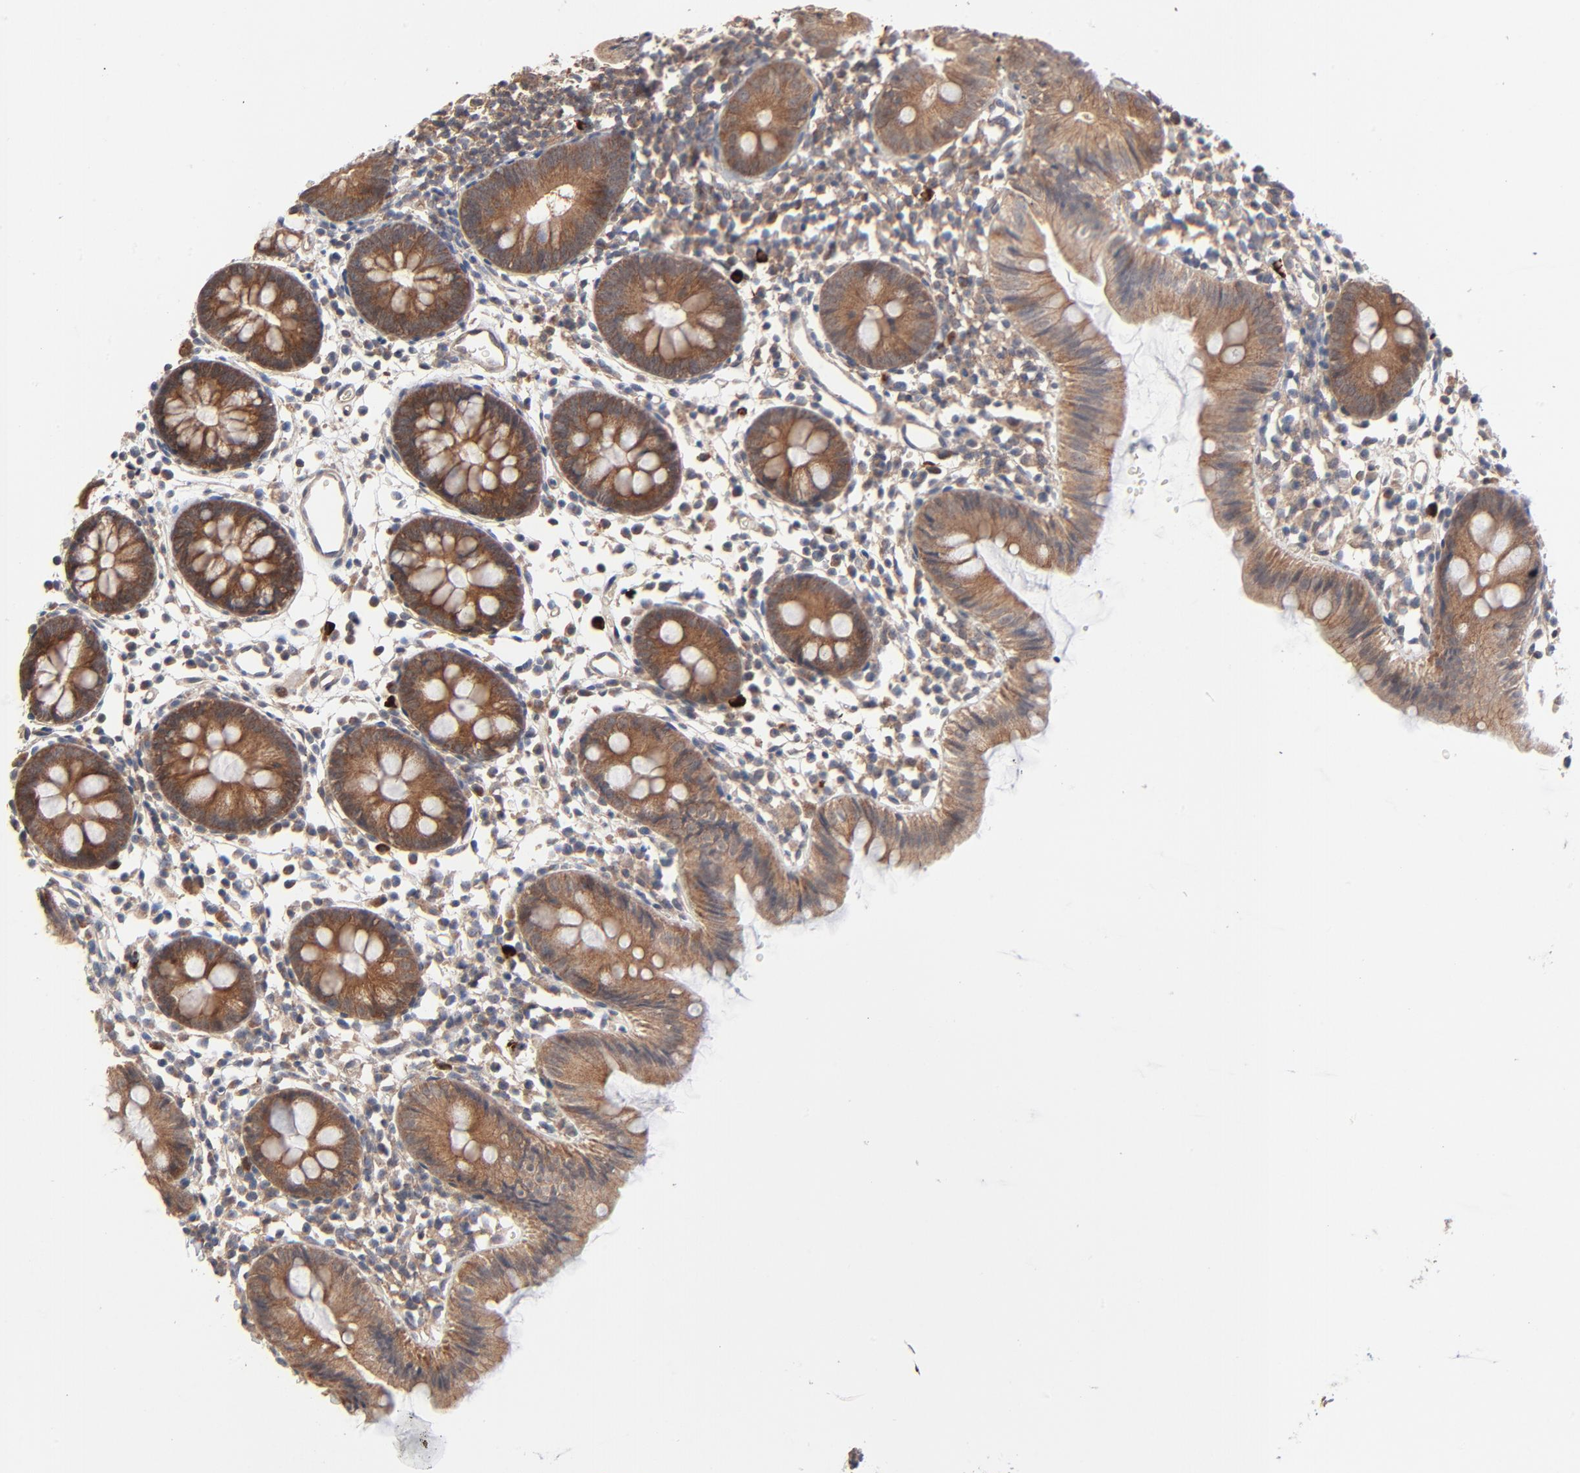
{"staining": {"intensity": "weak", "quantity": ">75%", "location": "cytoplasmic/membranous"}, "tissue": "colon", "cell_type": "Endothelial cells", "image_type": "normal", "snomed": [{"axis": "morphology", "description": "Normal tissue, NOS"}, {"axis": "topography", "description": "Colon"}], "caption": "Immunohistochemical staining of normal human colon reveals low levels of weak cytoplasmic/membranous expression in approximately >75% of endothelial cells. Immunohistochemistry (ihc) stains the protein of interest in brown and the nuclei are stained blue.", "gene": "ABLIM3", "patient": {"sex": "male", "age": 14}}